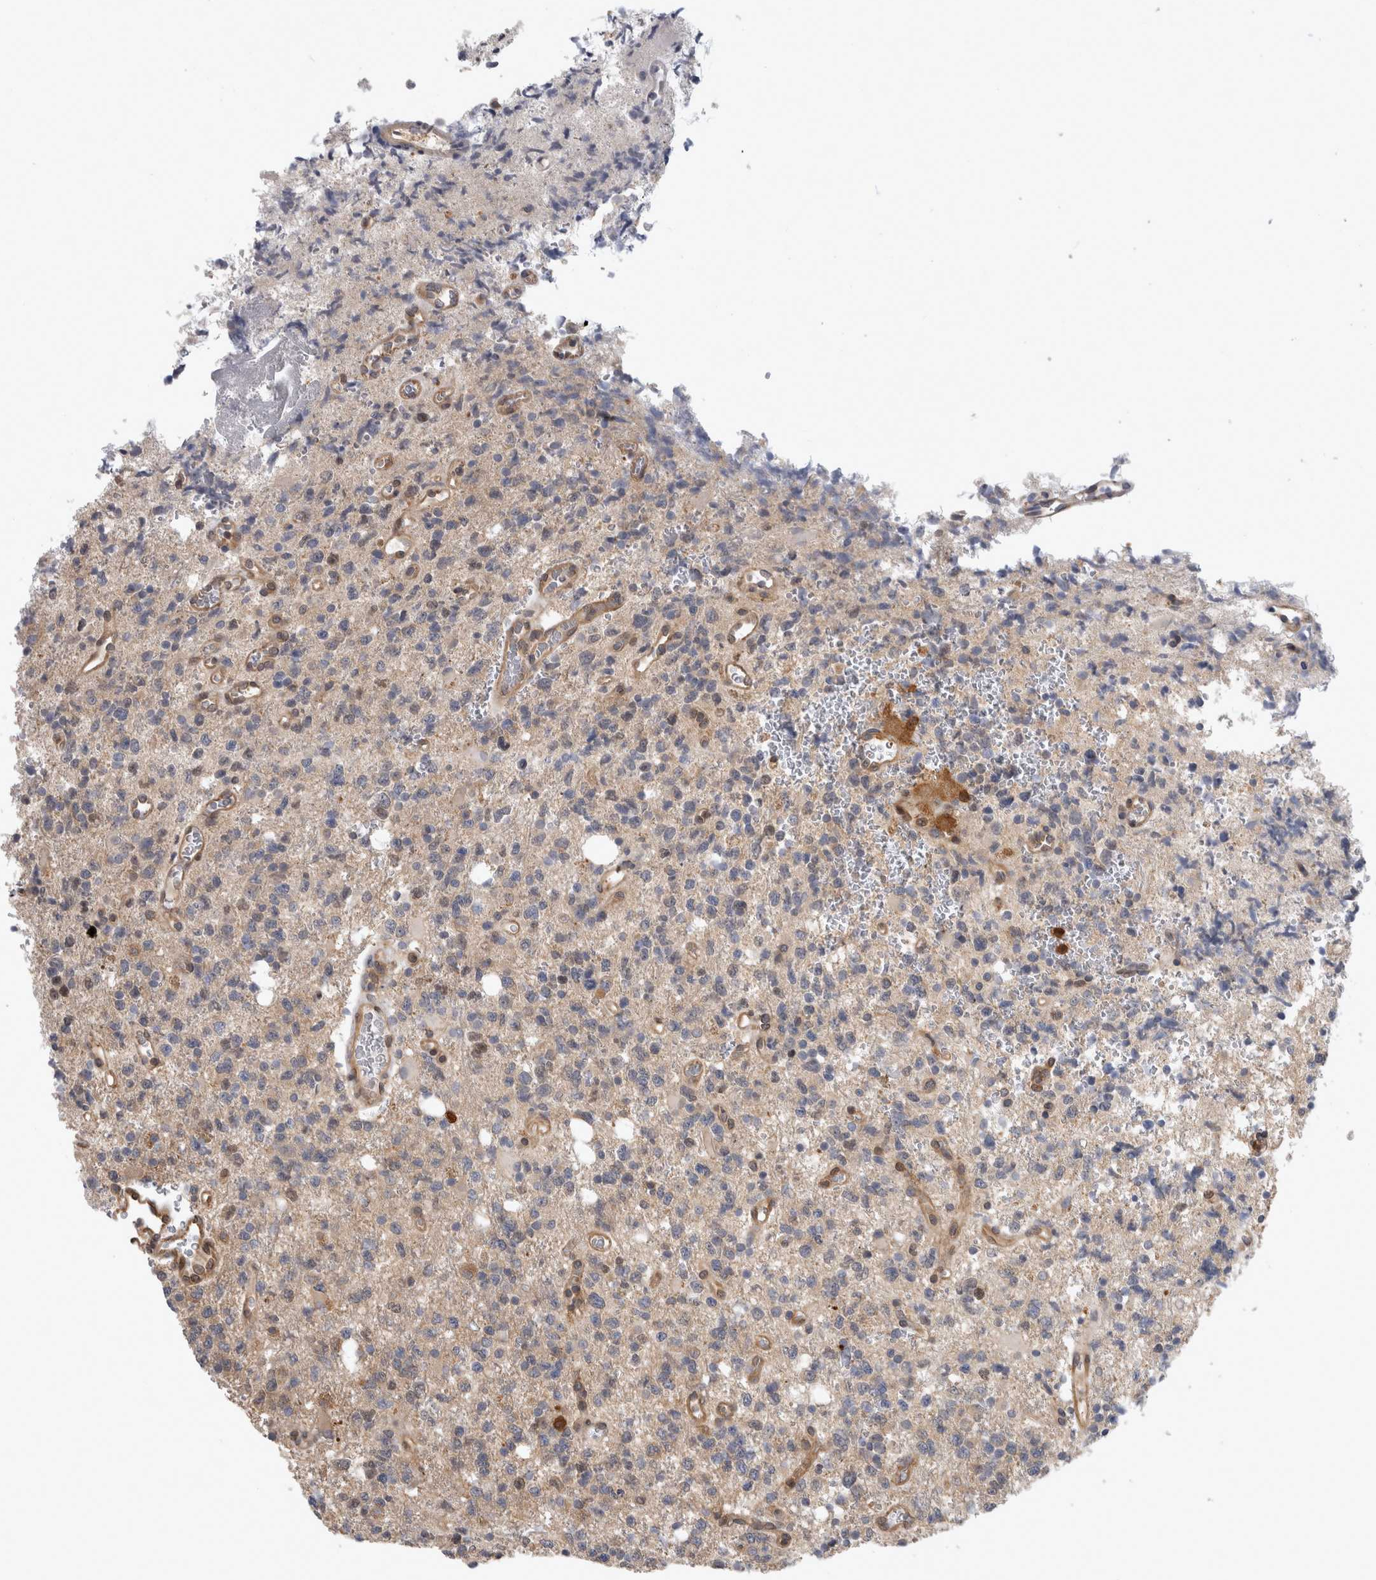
{"staining": {"intensity": "moderate", "quantity": "<25%", "location": "cytoplasmic/membranous"}, "tissue": "glioma", "cell_type": "Tumor cells", "image_type": "cancer", "snomed": [{"axis": "morphology", "description": "Glioma, malignant, High grade"}, {"axis": "topography", "description": "Brain"}], "caption": "Protein staining of high-grade glioma (malignant) tissue demonstrates moderate cytoplasmic/membranous positivity in about <25% of tumor cells. (DAB IHC with brightfield microscopy, high magnification).", "gene": "ASTN2", "patient": {"sex": "female", "age": 62}}